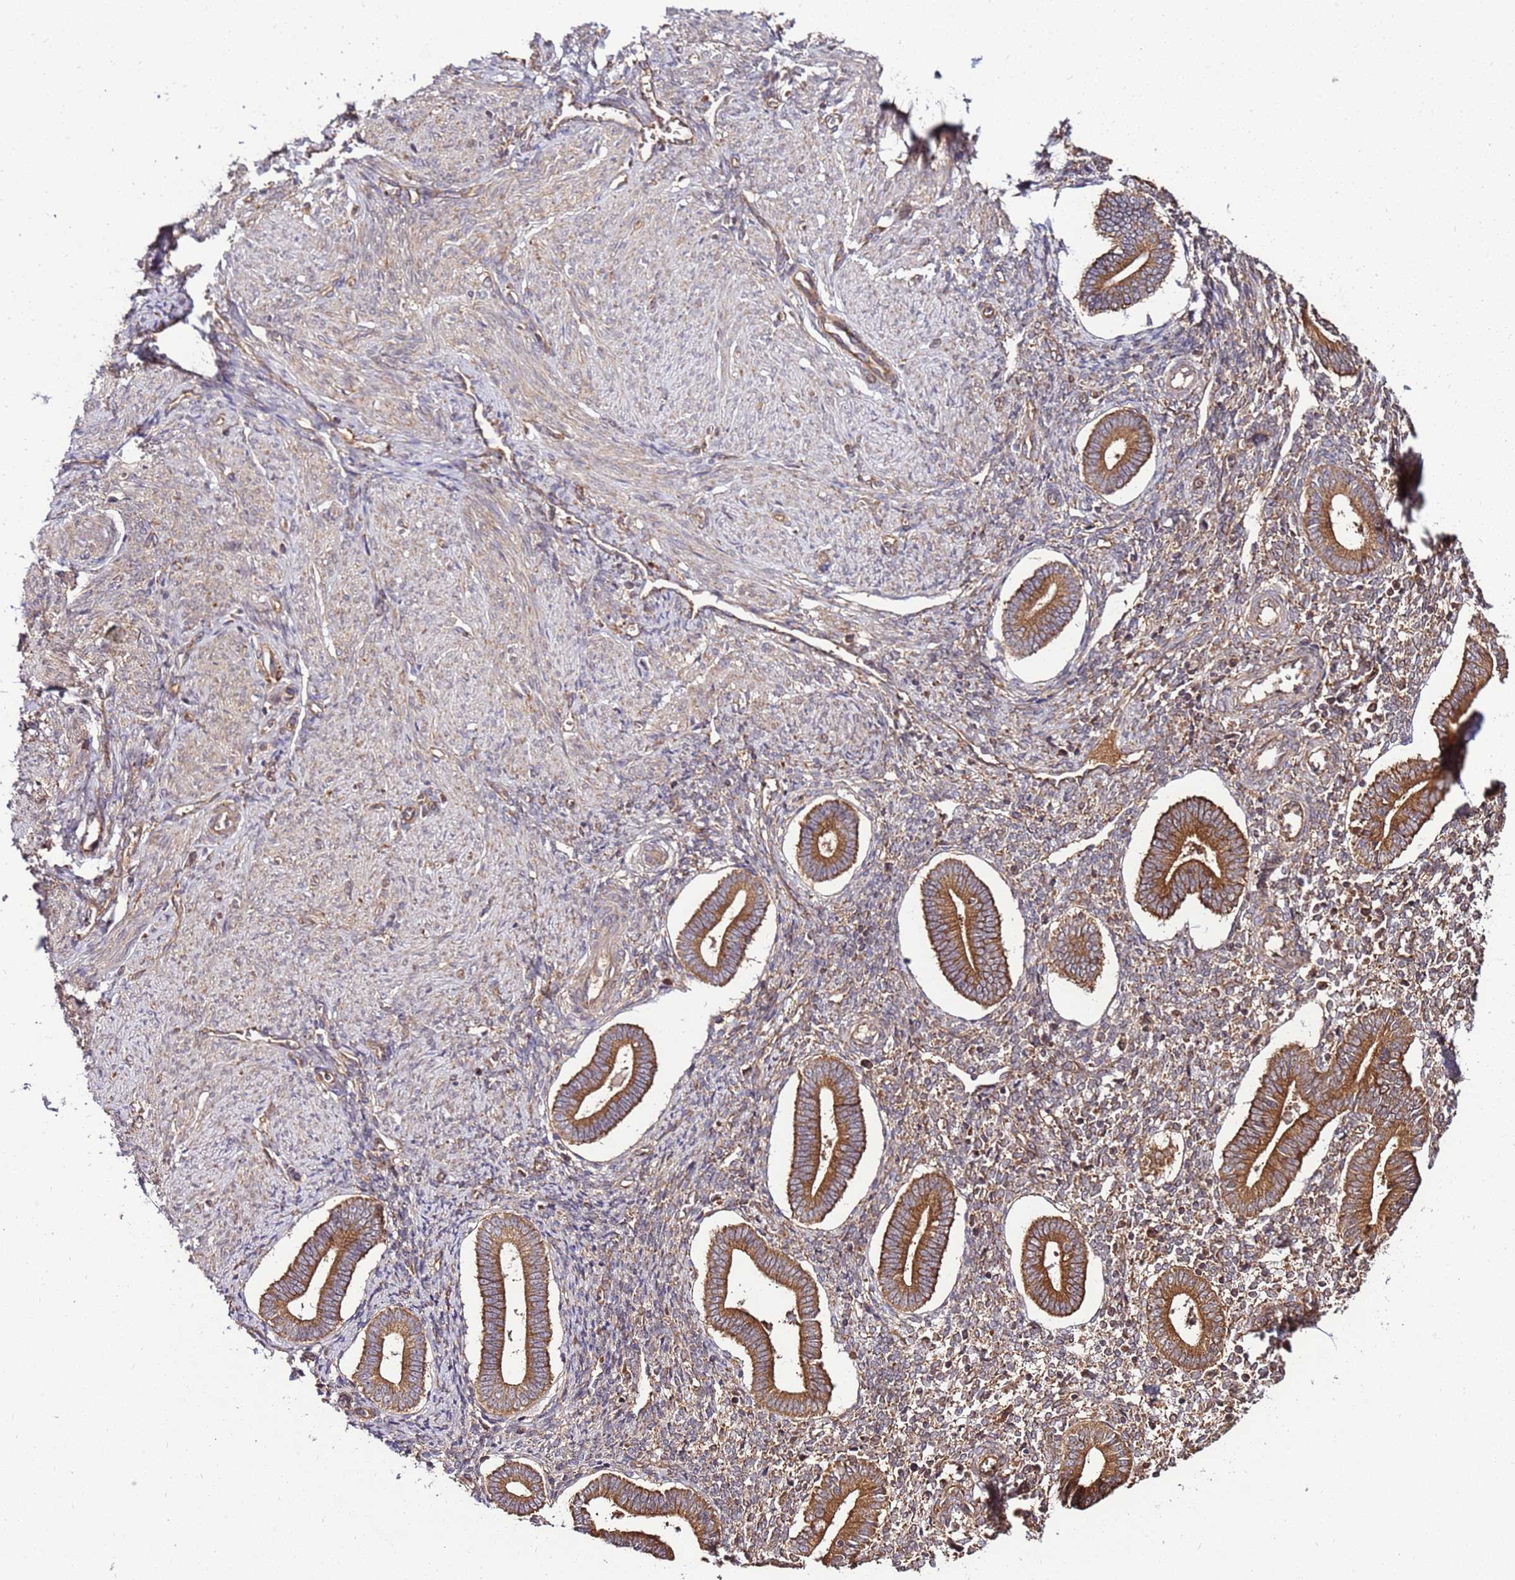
{"staining": {"intensity": "moderate", "quantity": ">75%", "location": "cytoplasmic/membranous"}, "tissue": "endometrium", "cell_type": "Cells in endometrial stroma", "image_type": "normal", "snomed": [{"axis": "morphology", "description": "Normal tissue, NOS"}, {"axis": "topography", "description": "Endometrium"}], "caption": "DAB (3,3'-diaminobenzidine) immunohistochemical staining of unremarkable endometrium exhibits moderate cytoplasmic/membranous protein staining in about >75% of cells in endometrial stroma.", "gene": "SLC44A5", "patient": {"sex": "female", "age": 44}}